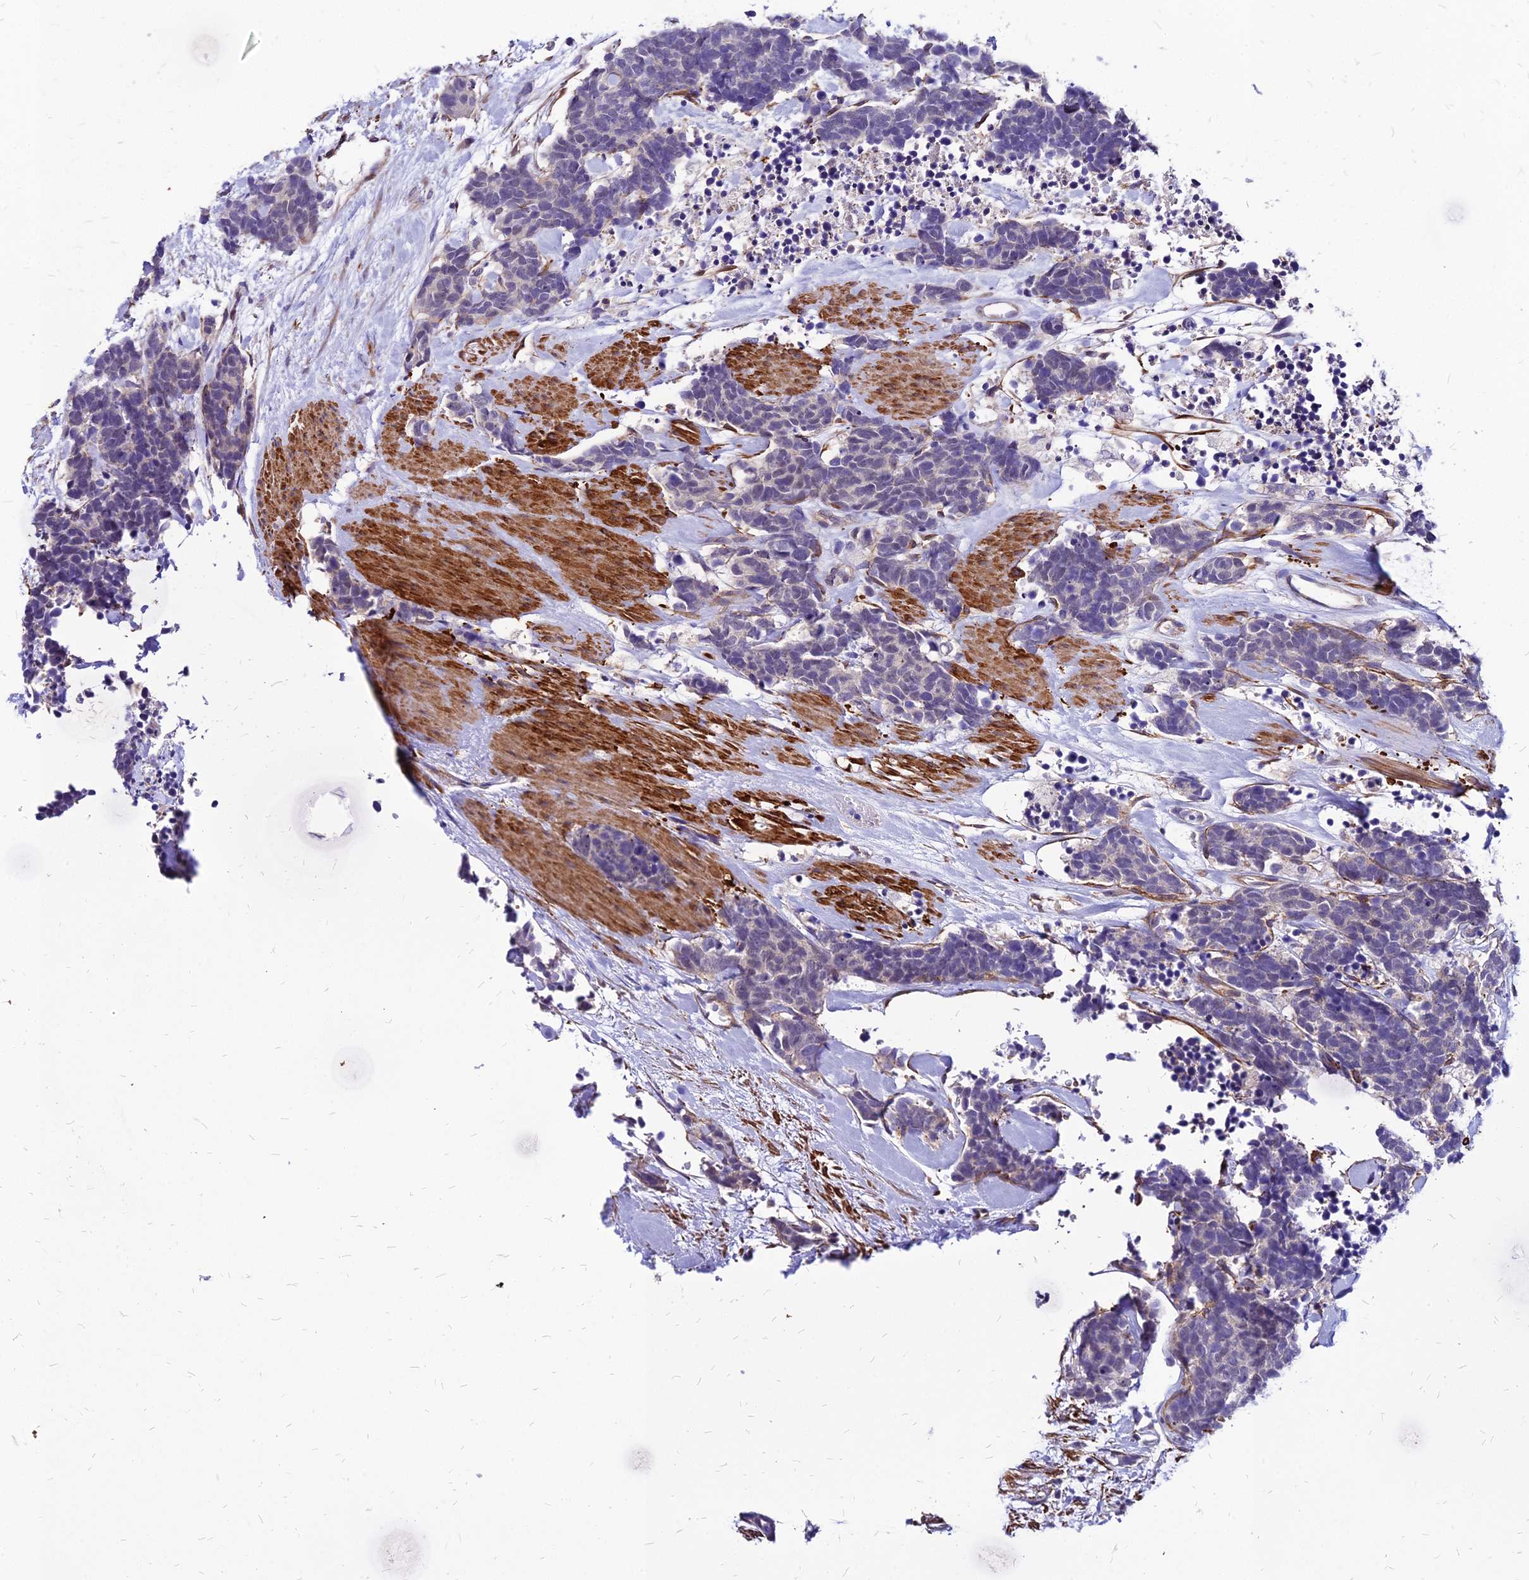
{"staining": {"intensity": "negative", "quantity": "none", "location": "none"}, "tissue": "carcinoid", "cell_type": "Tumor cells", "image_type": "cancer", "snomed": [{"axis": "morphology", "description": "Carcinoma, NOS"}, {"axis": "morphology", "description": "Carcinoid, malignant, NOS"}, {"axis": "topography", "description": "Prostate"}], "caption": "Immunohistochemistry (IHC) histopathology image of neoplastic tissue: carcinoma stained with DAB (3,3'-diaminobenzidine) exhibits no significant protein expression in tumor cells. Brightfield microscopy of IHC stained with DAB (3,3'-diaminobenzidine) (brown) and hematoxylin (blue), captured at high magnification.", "gene": "YEATS2", "patient": {"sex": "male", "age": 57}}